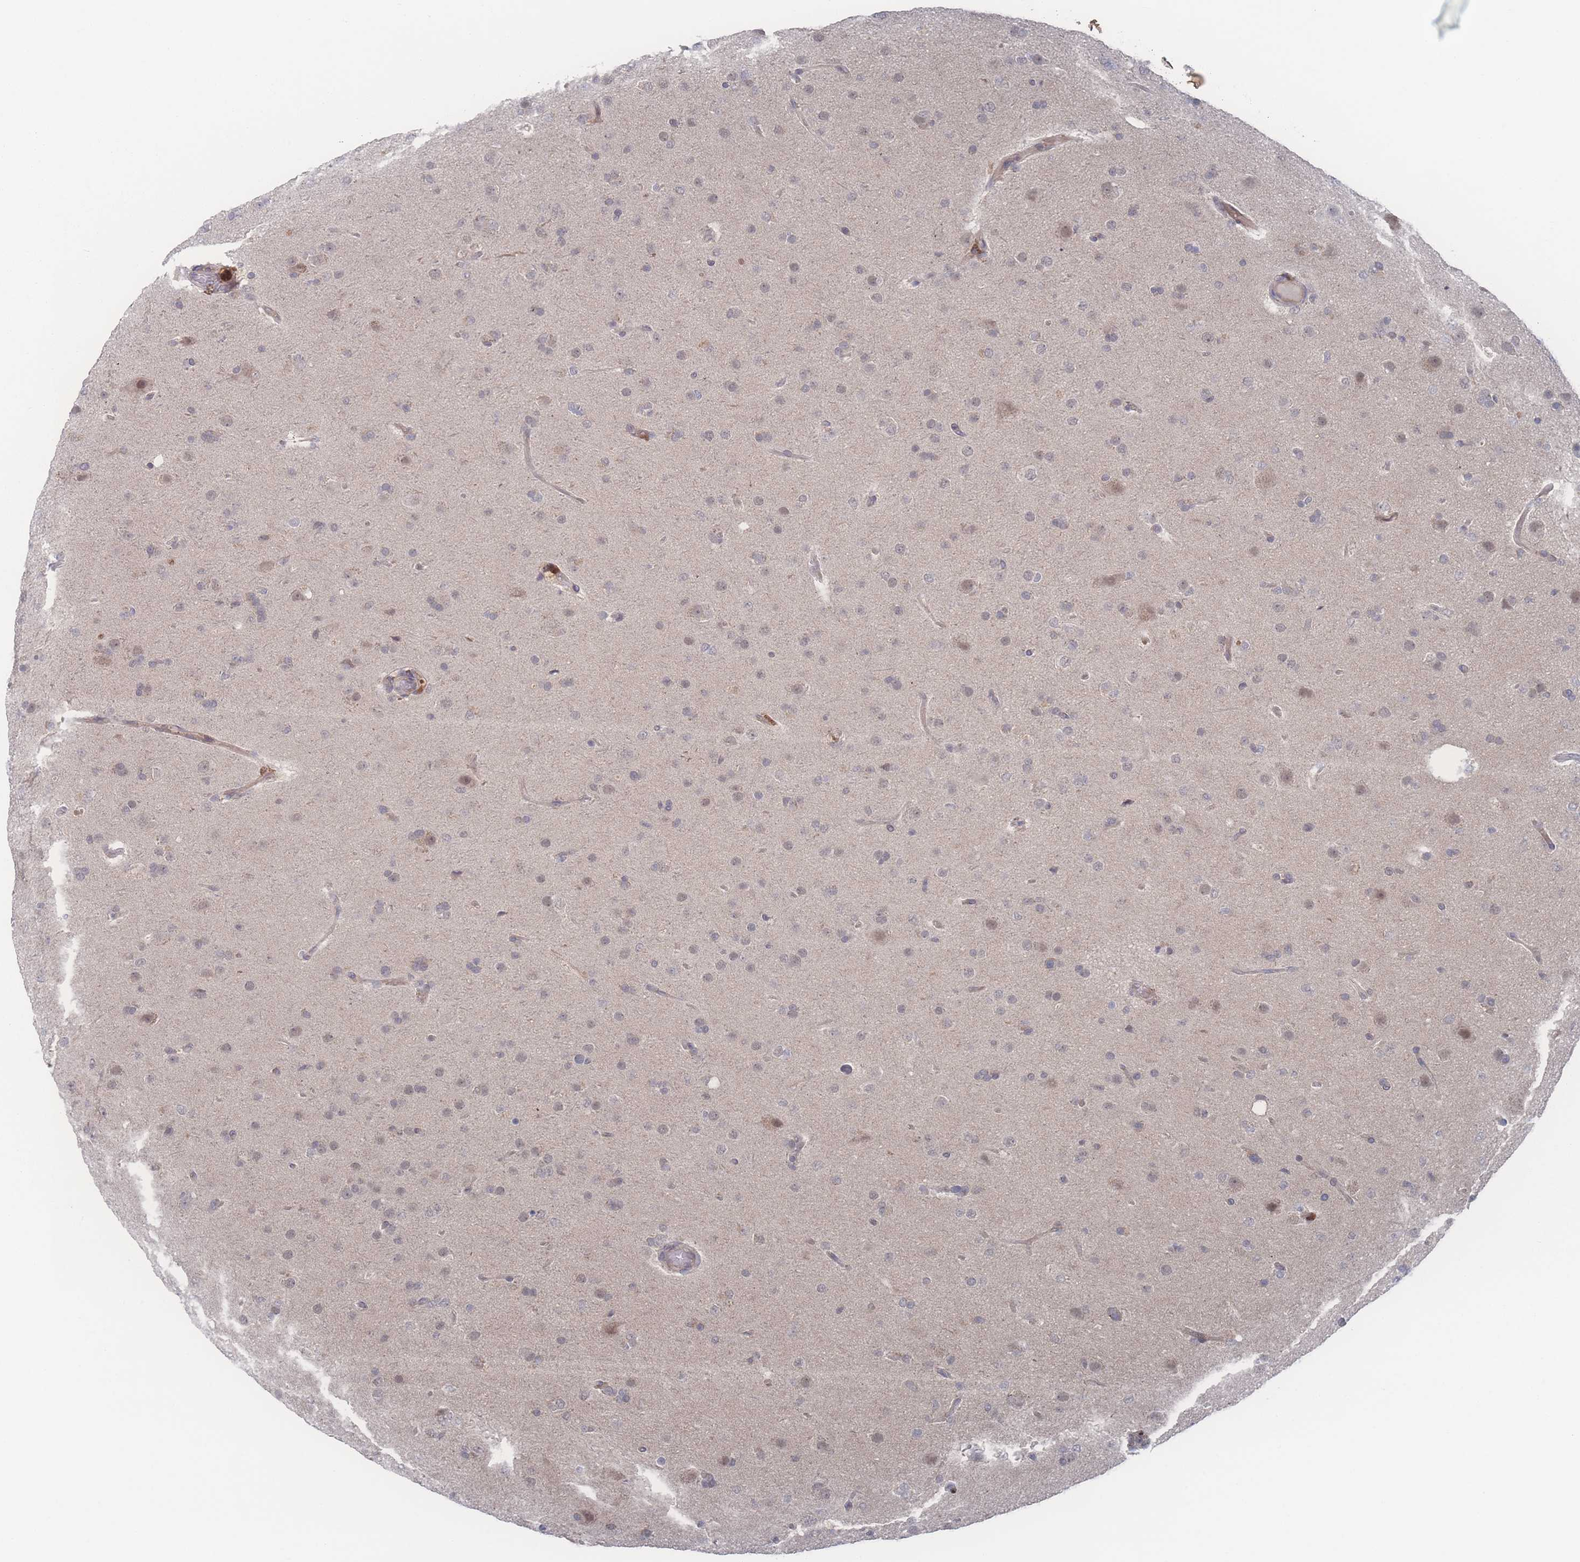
{"staining": {"intensity": "weak", "quantity": "25%-75%", "location": "nuclear"}, "tissue": "glioma", "cell_type": "Tumor cells", "image_type": "cancer", "snomed": [{"axis": "morphology", "description": "Glioma, malignant, Low grade"}, {"axis": "topography", "description": "Brain"}], "caption": "Brown immunohistochemical staining in human low-grade glioma (malignant) exhibits weak nuclear staining in approximately 25%-75% of tumor cells. Nuclei are stained in blue.", "gene": "NBEAL1", "patient": {"sex": "male", "age": 65}}